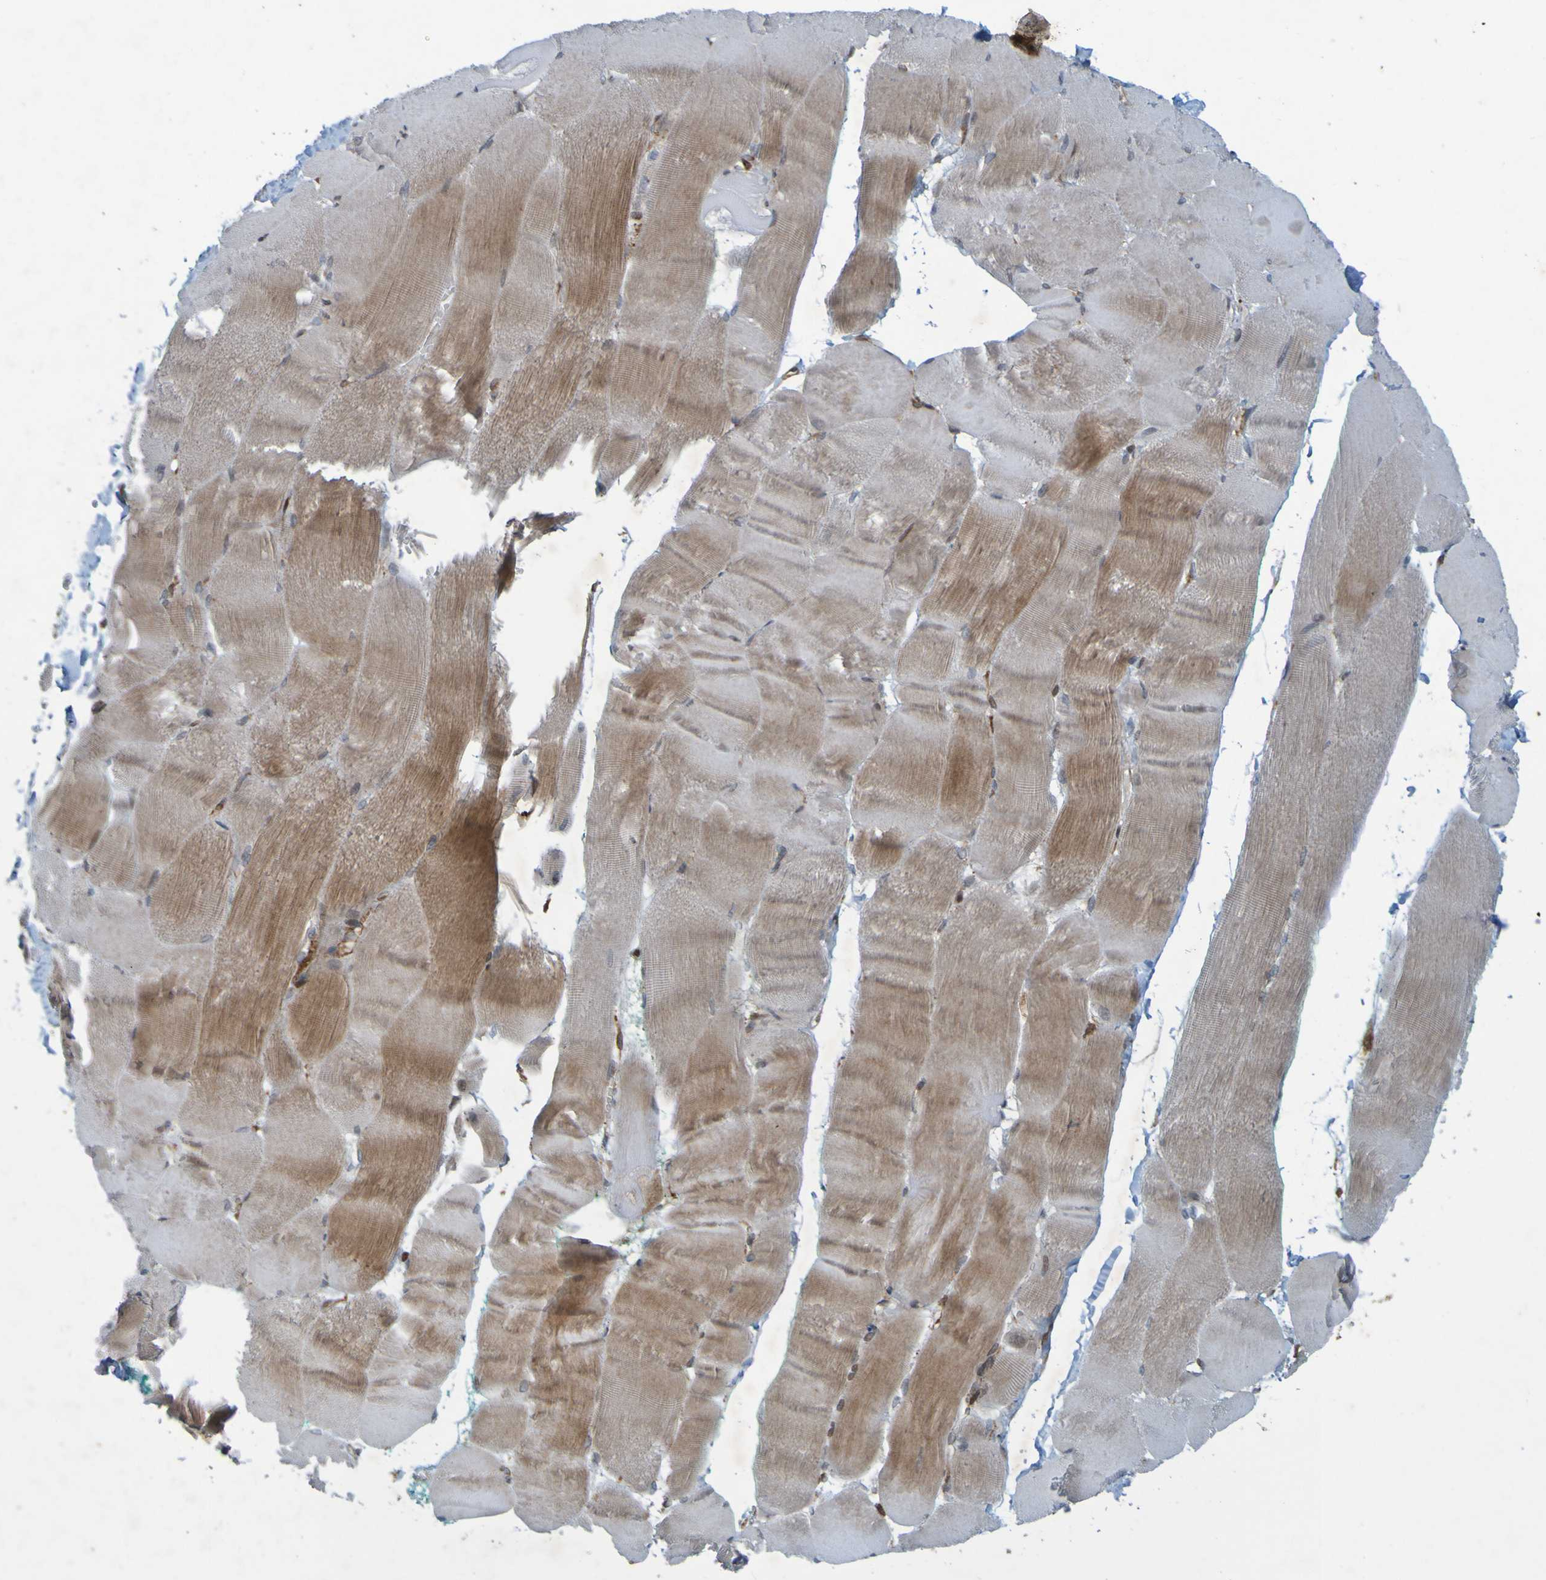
{"staining": {"intensity": "moderate", "quantity": ">75%", "location": "cytoplasmic/membranous"}, "tissue": "skeletal muscle", "cell_type": "Myocytes", "image_type": "normal", "snomed": [{"axis": "morphology", "description": "Normal tissue, NOS"}, {"axis": "morphology", "description": "Squamous cell carcinoma, NOS"}, {"axis": "topography", "description": "Skeletal muscle"}], "caption": "Immunohistochemical staining of benign human skeletal muscle demonstrates >75% levels of moderate cytoplasmic/membranous protein positivity in about >75% of myocytes.", "gene": "GUCY1A1", "patient": {"sex": "male", "age": 51}}